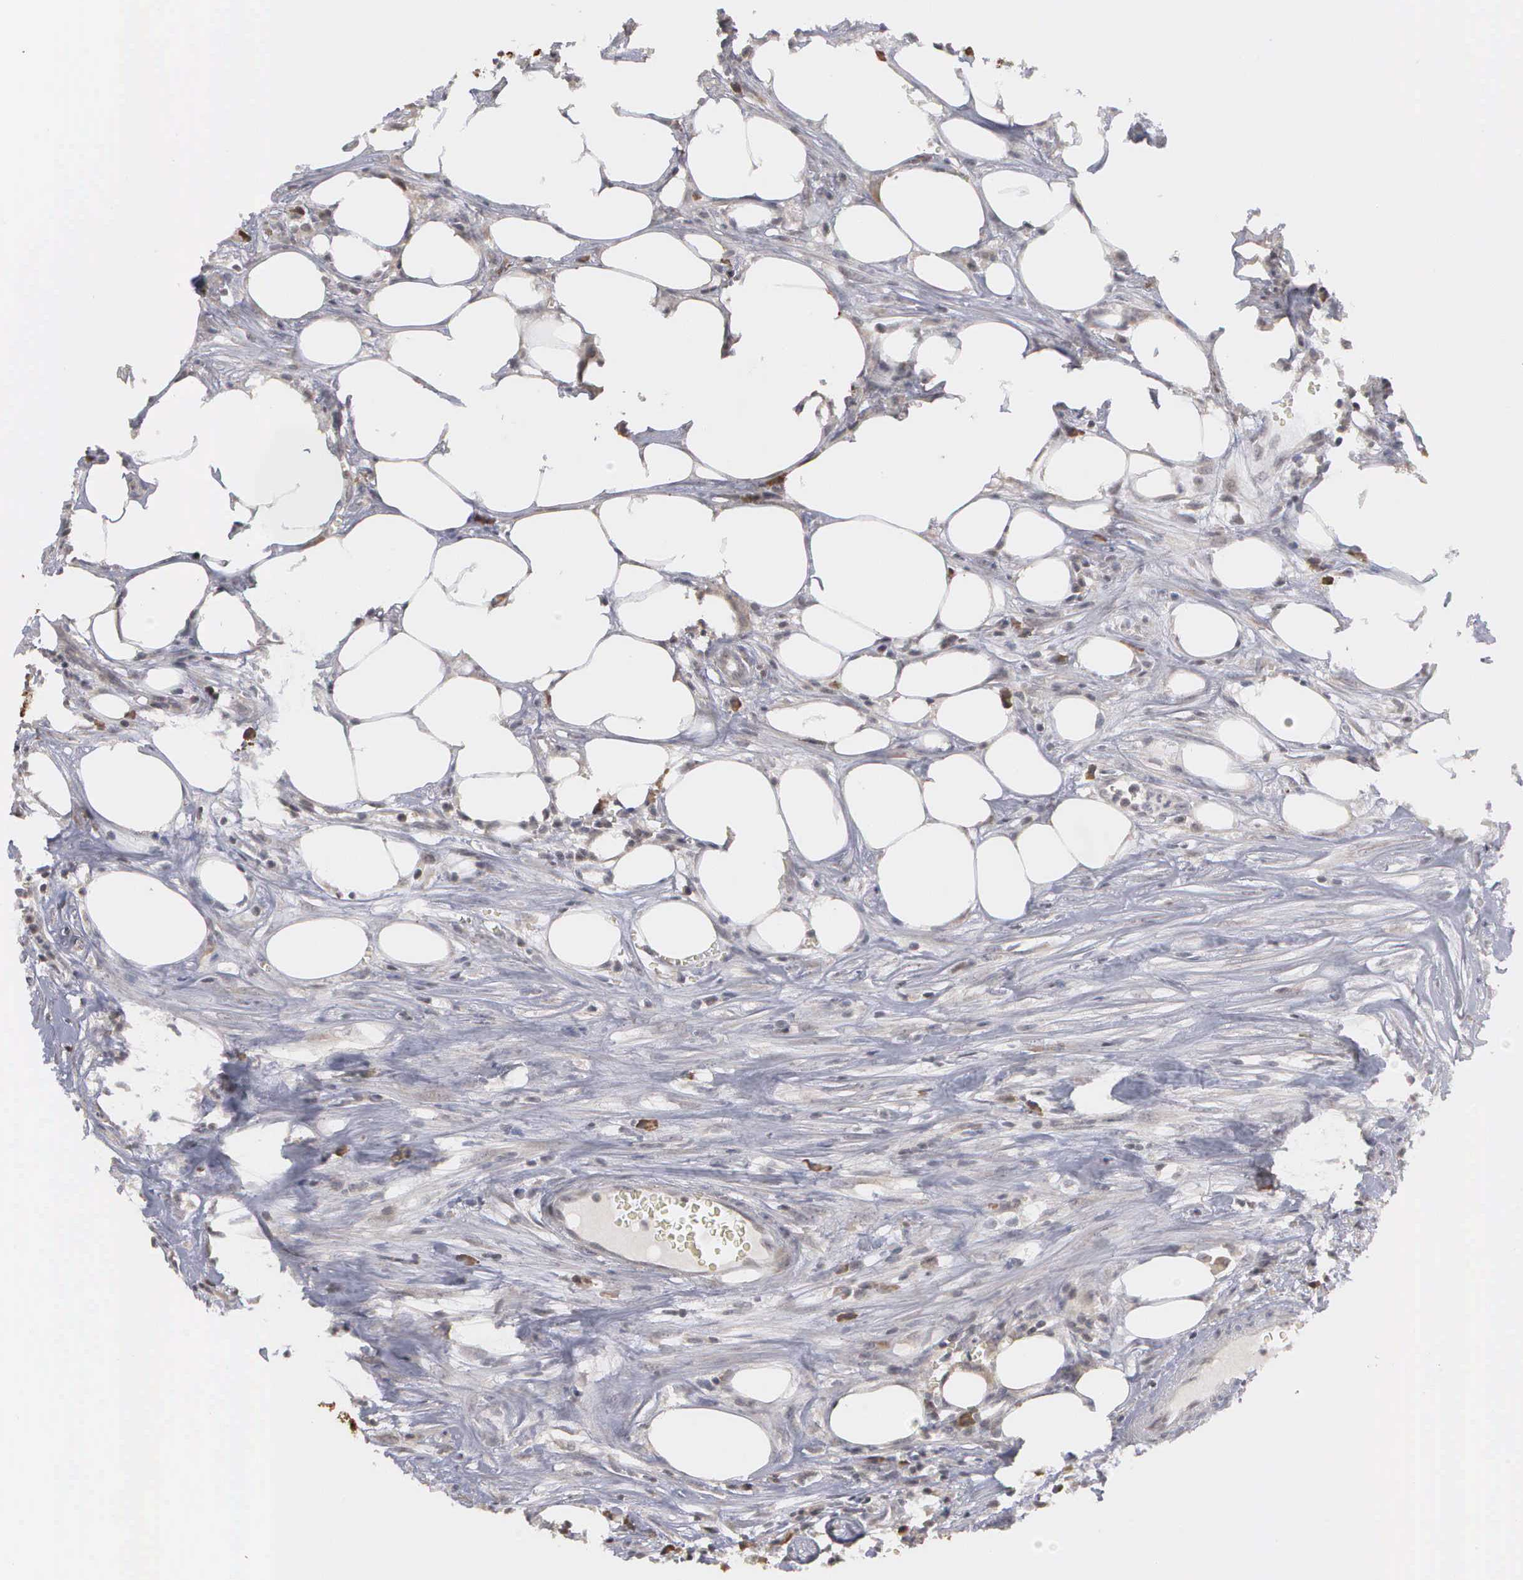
{"staining": {"intensity": "weak", "quantity": "<25%", "location": "cytoplasmic/membranous"}, "tissue": "colorectal cancer", "cell_type": "Tumor cells", "image_type": "cancer", "snomed": [{"axis": "morphology", "description": "Adenocarcinoma, NOS"}, {"axis": "topography", "description": "Colon"}], "caption": "This is an immunohistochemistry (IHC) photomicrograph of colorectal cancer. There is no staining in tumor cells.", "gene": "WDR89", "patient": {"sex": "male", "age": 55}}